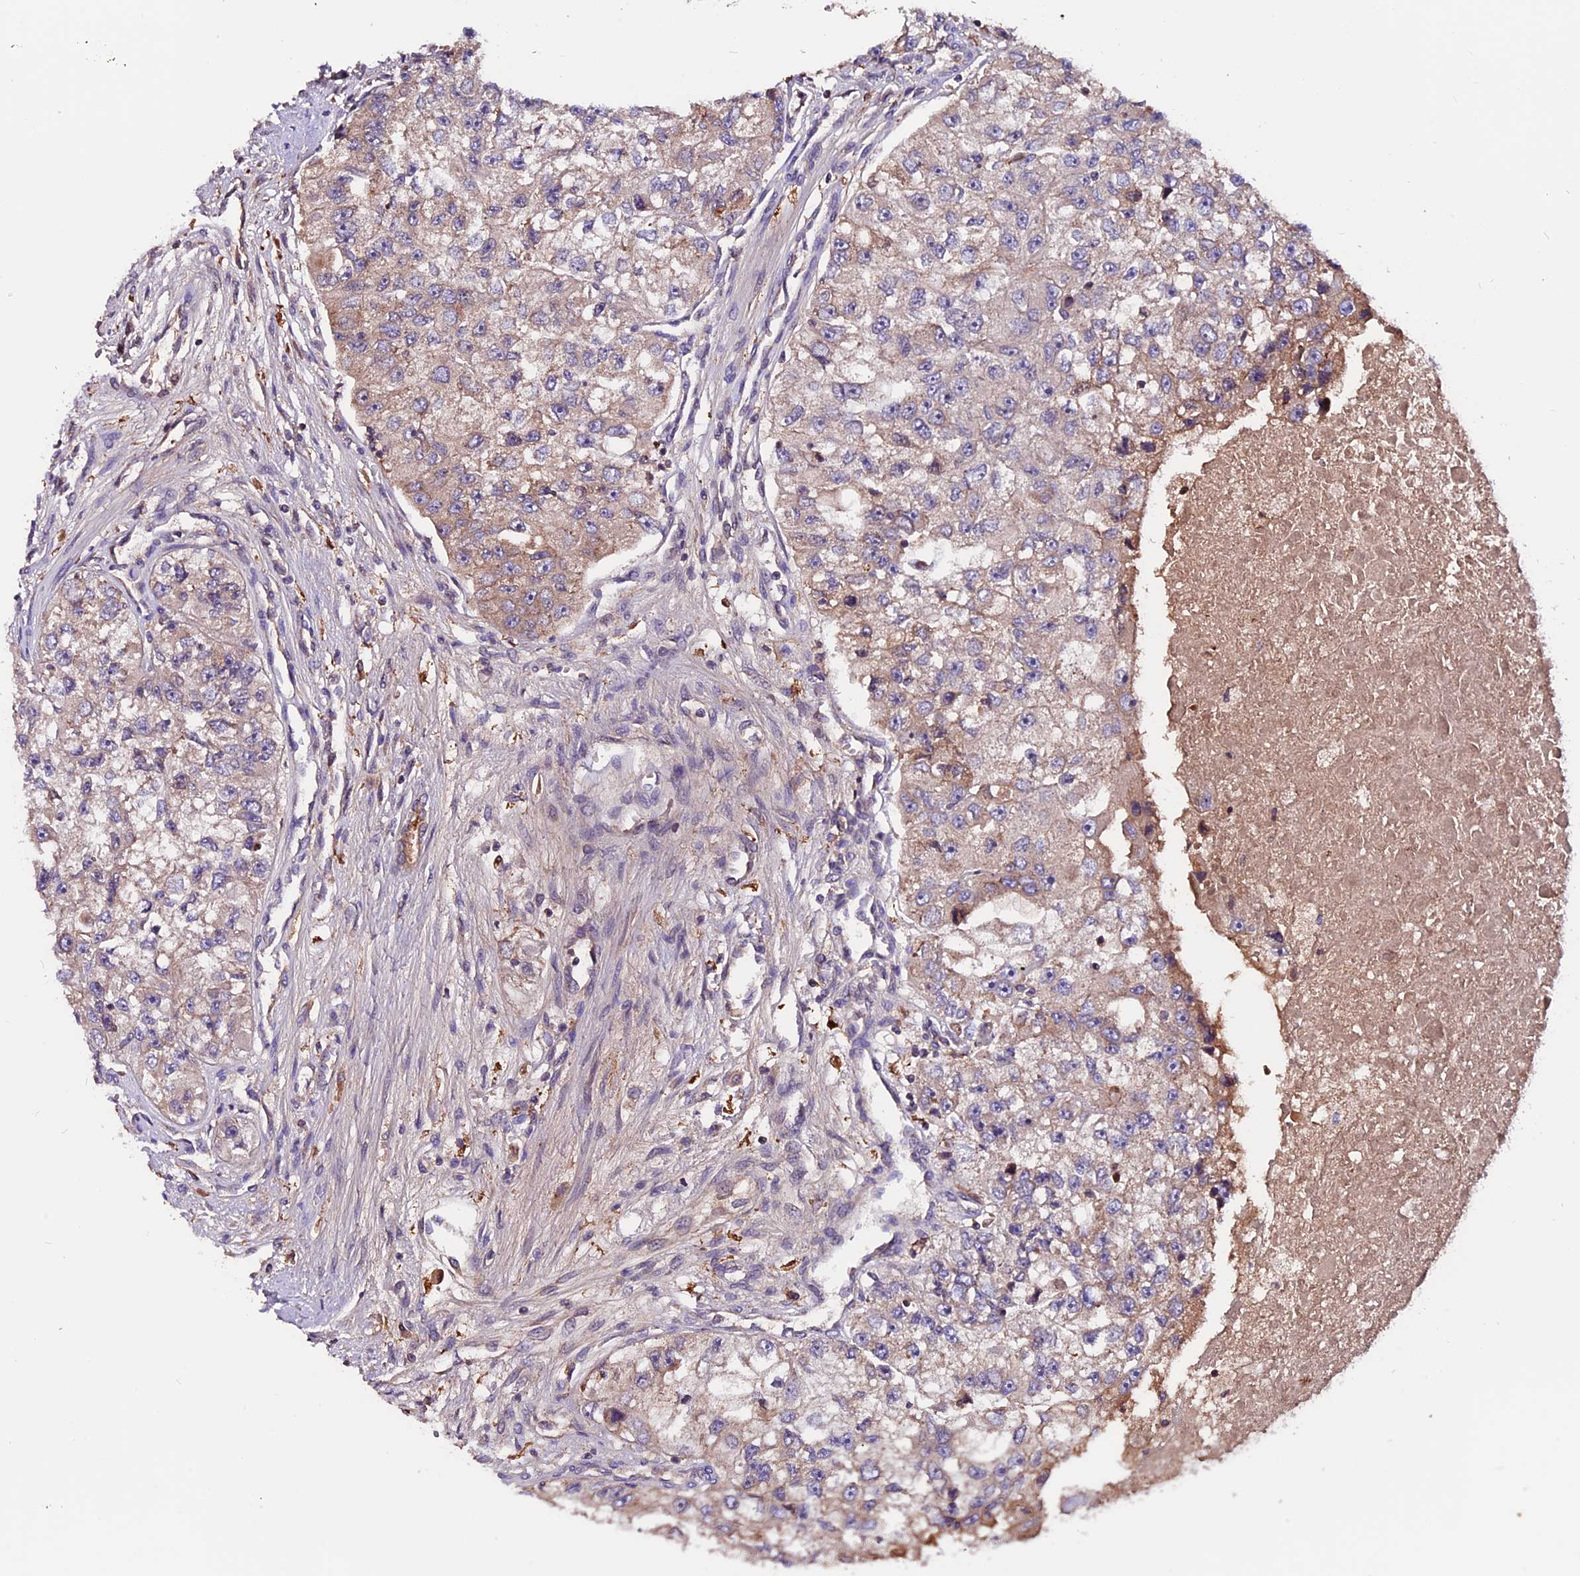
{"staining": {"intensity": "weak", "quantity": "<25%", "location": "cytoplasmic/membranous"}, "tissue": "renal cancer", "cell_type": "Tumor cells", "image_type": "cancer", "snomed": [{"axis": "morphology", "description": "Adenocarcinoma, NOS"}, {"axis": "topography", "description": "Kidney"}], "caption": "The image shows no significant staining in tumor cells of adenocarcinoma (renal).", "gene": "ZNF598", "patient": {"sex": "male", "age": 63}}